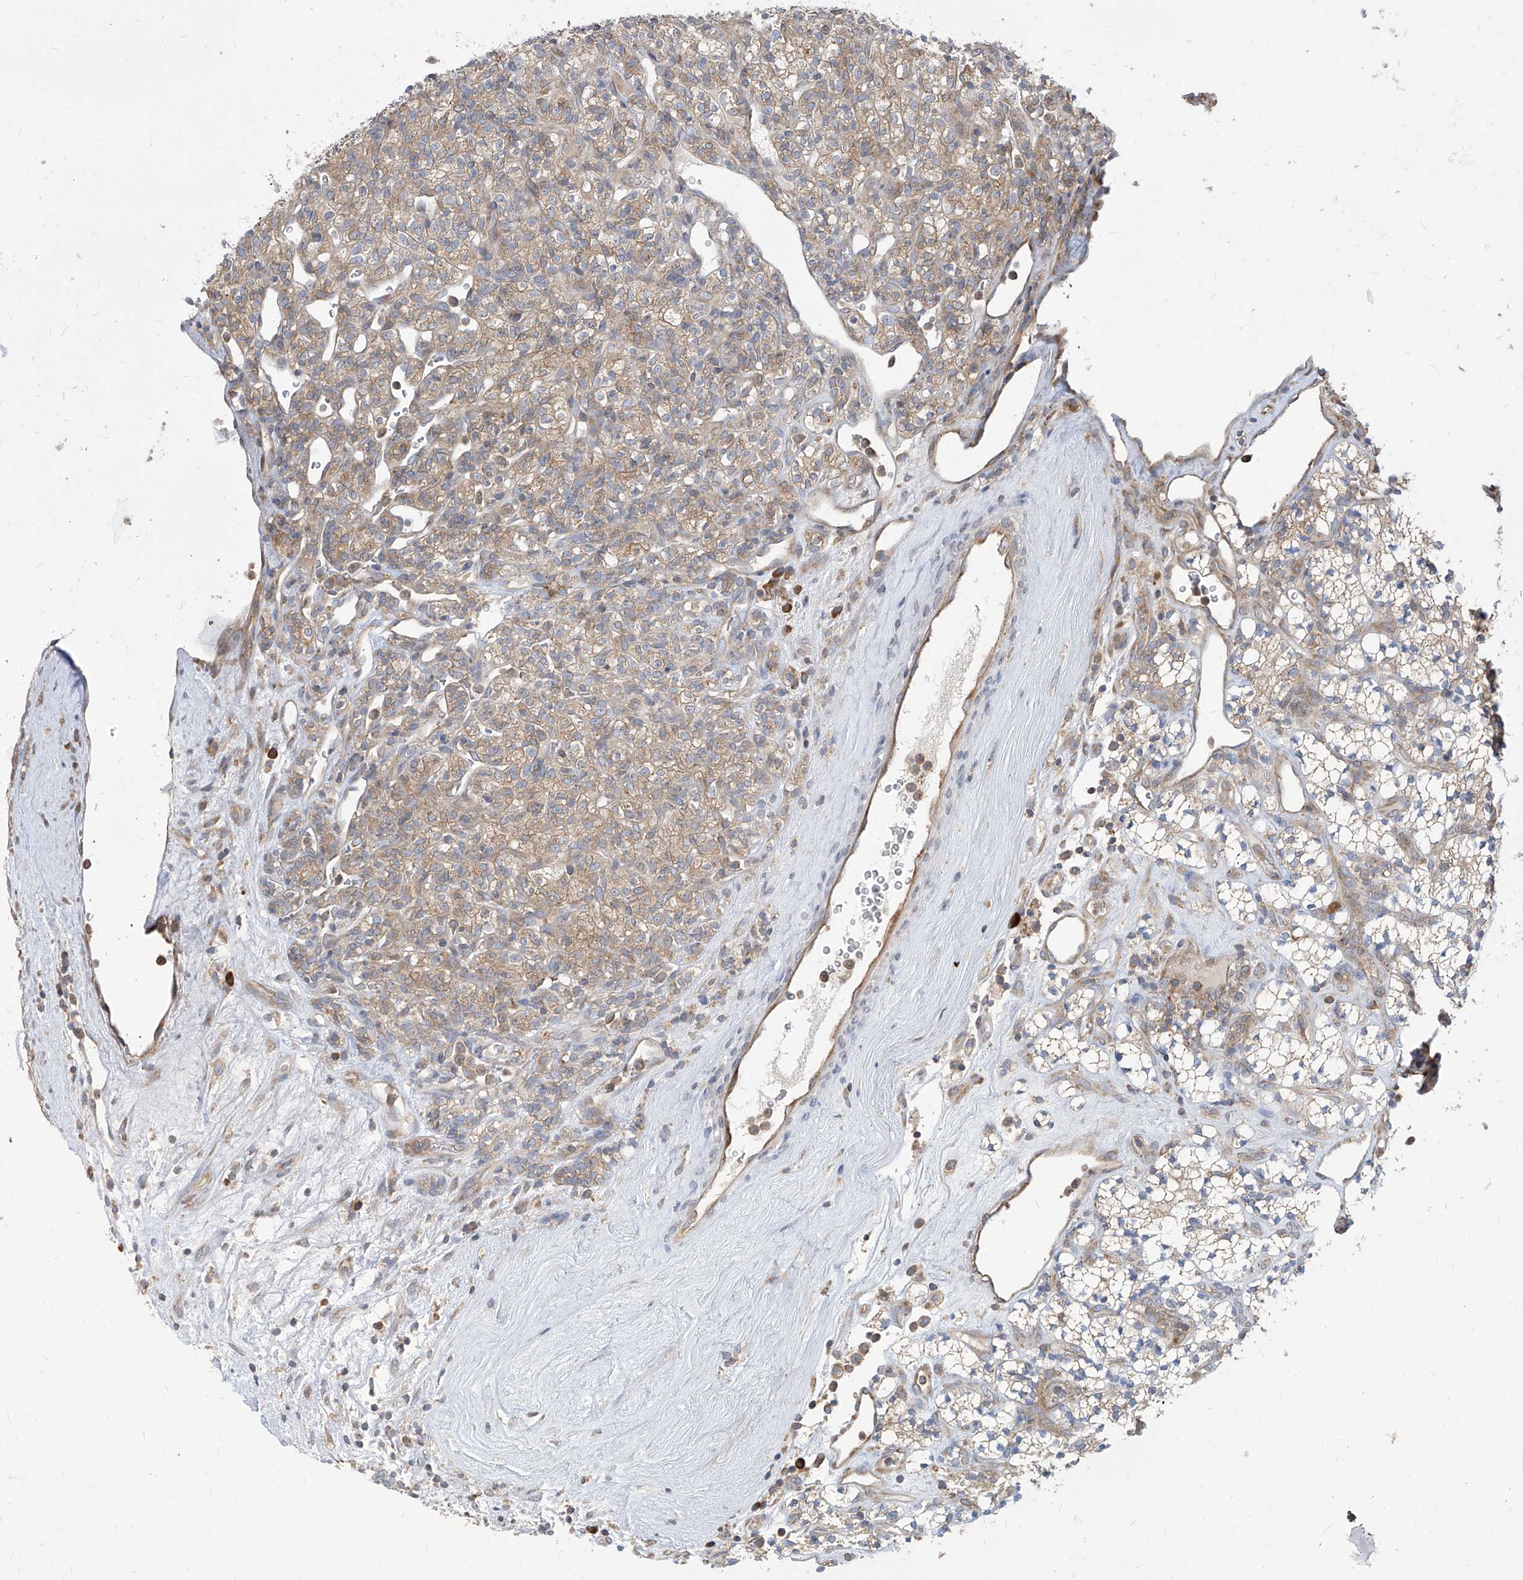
{"staining": {"intensity": "weak", "quantity": "25%-75%", "location": "cytoplasmic/membranous"}, "tissue": "renal cancer", "cell_type": "Tumor cells", "image_type": "cancer", "snomed": [{"axis": "morphology", "description": "Adenocarcinoma, NOS"}, {"axis": "topography", "description": "Kidney"}], "caption": "Weak cytoplasmic/membranous staining for a protein is appreciated in about 25%-75% of tumor cells of renal cancer (adenocarcinoma) using immunohistochemistry (IHC).", "gene": "FAM83B", "patient": {"sex": "male", "age": 77}}